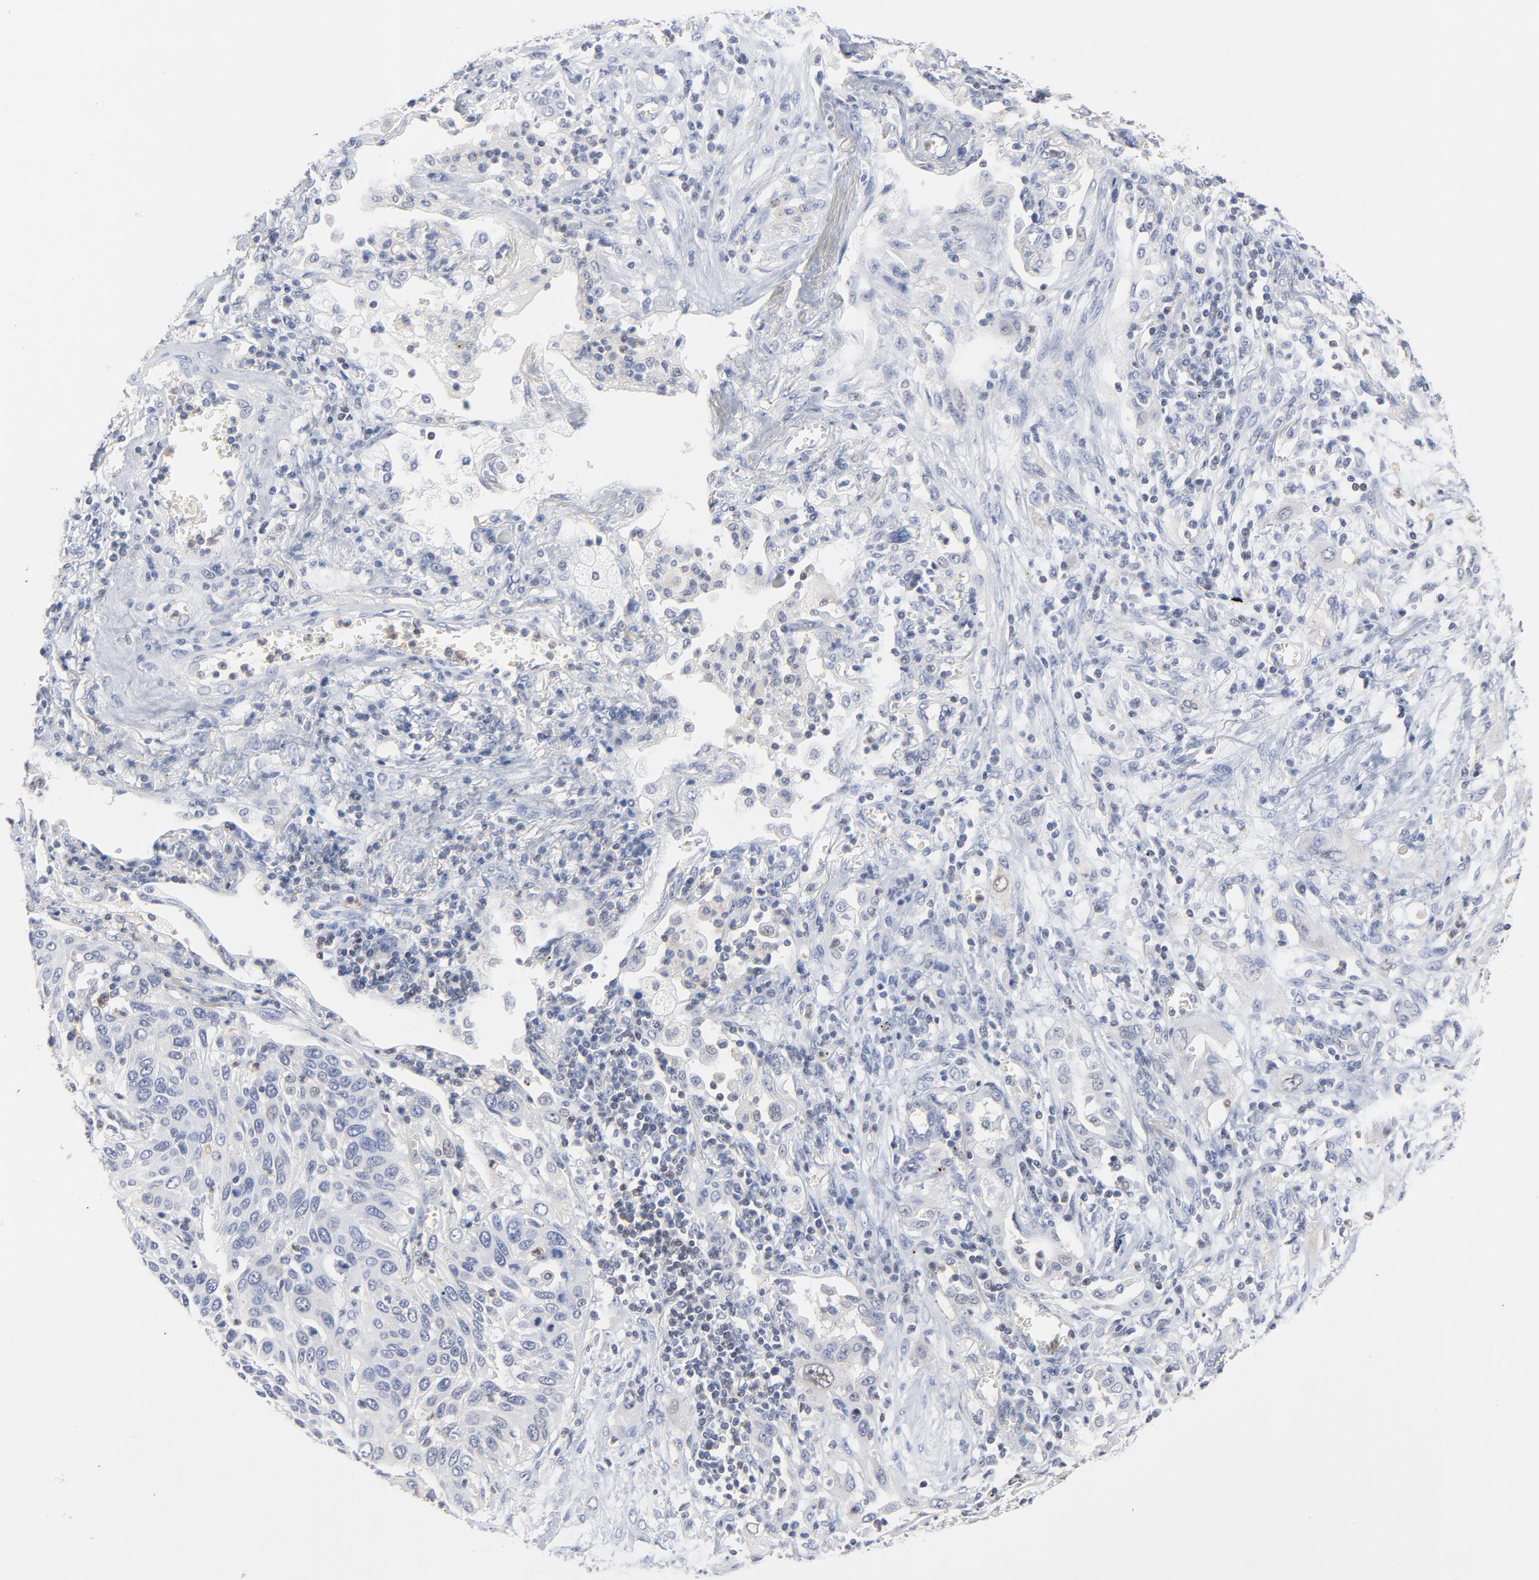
{"staining": {"intensity": "negative", "quantity": "none", "location": "none"}, "tissue": "lung cancer", "cell_type": "Tumor cells", "image_type": "cancer", "snomed": [{"axis": "morphology", "description": "Squamous cell carcinoma, NOS"}, {"axis": "topography", "description": "Lung"}], "caption": "Human lung cancer (squamous cell carcinoma) stained for a protein using immunohistochemistry shows no expression in tumor cells.", "gene": "CAB39L", "patient": {"sex": "female", "age": 76}}